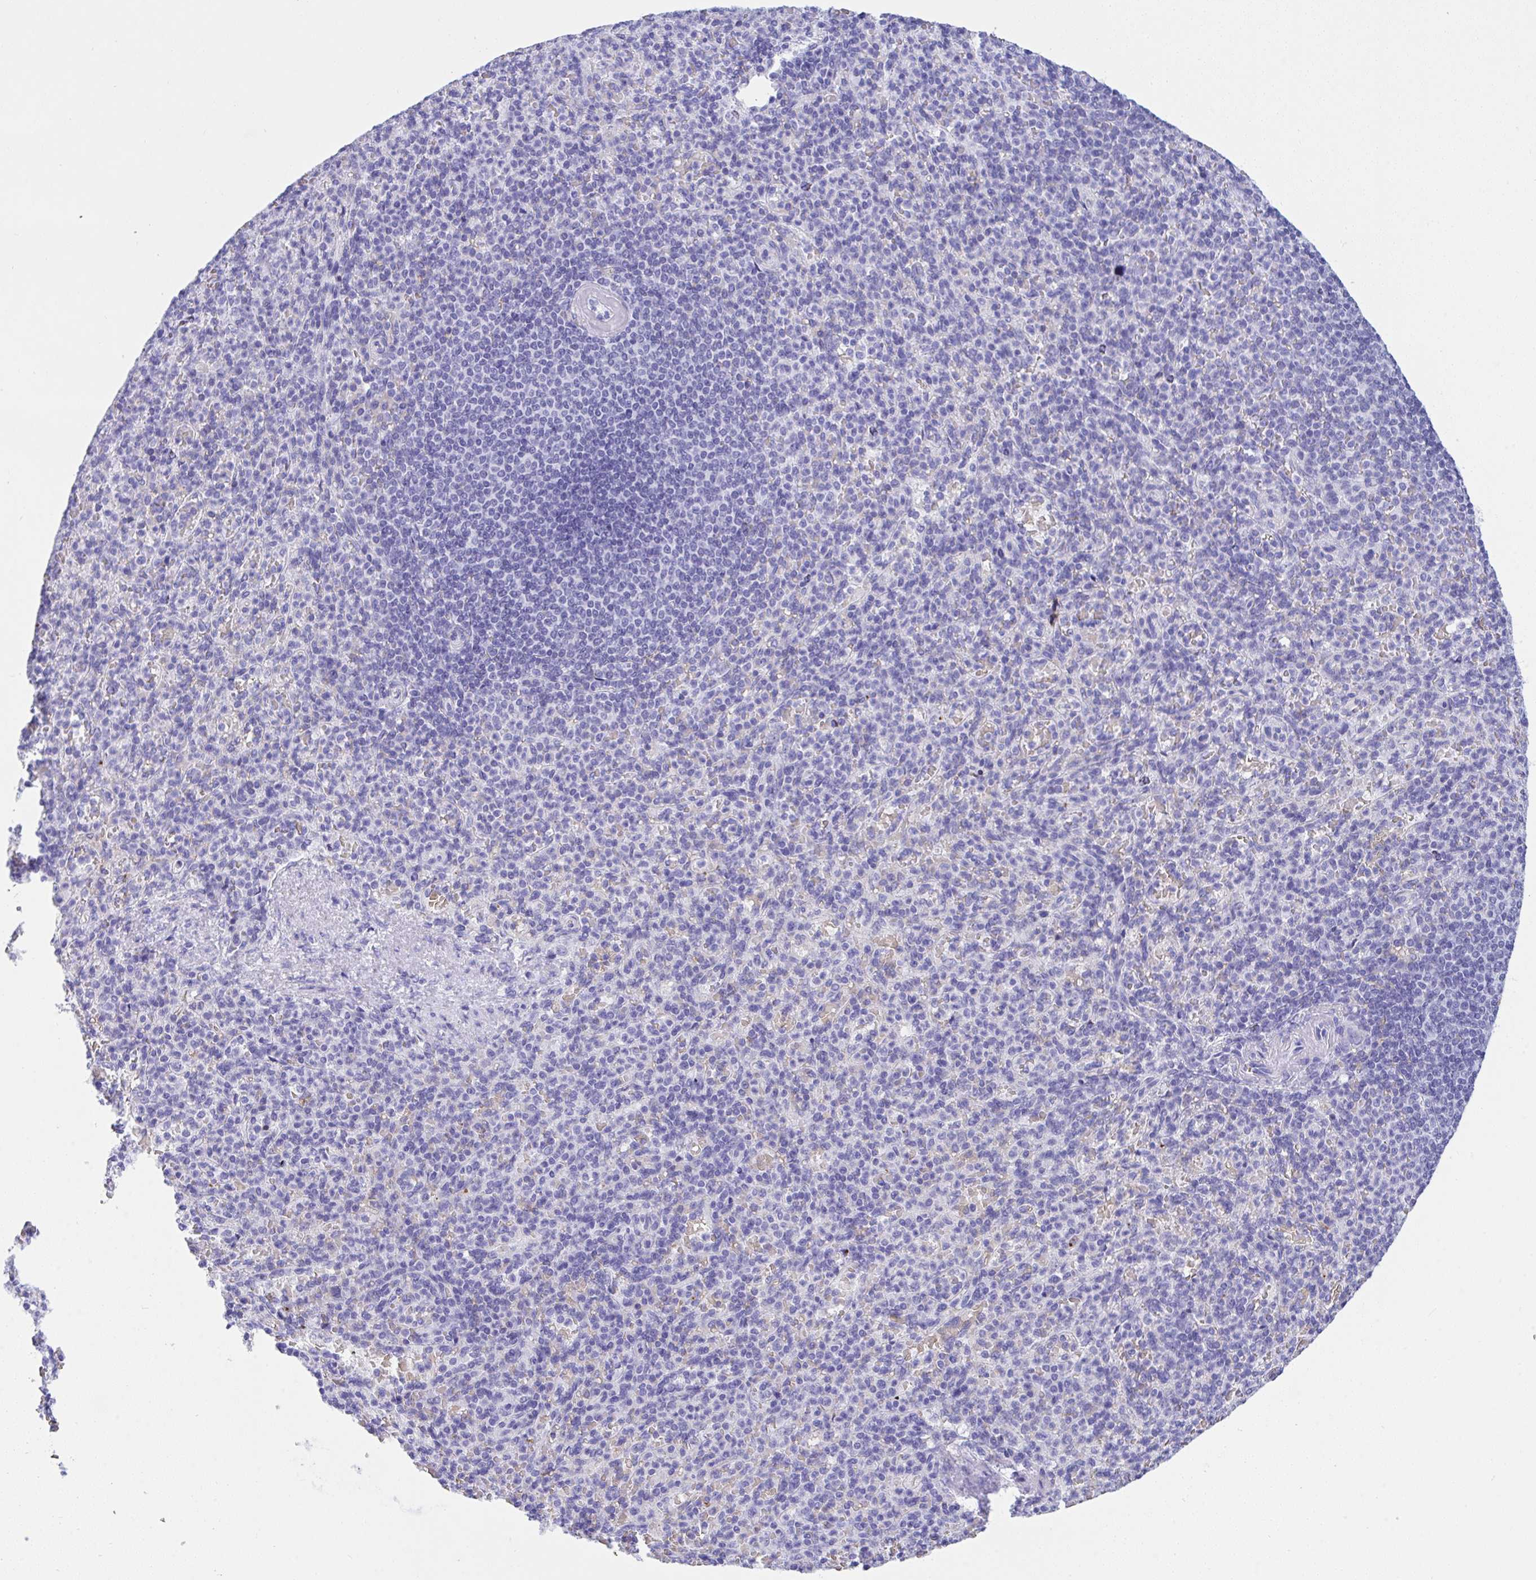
{"staining": {"intensity": "negative", "quantity": "none", "location": "none"}, "tissue": "spleen", "cell_type": "Cells in red pulp", "image_type": "normal", "snomed": [{"axis": "morphology", "description": "Normal tissue, NOS"}, {"axis": "topography", "description": "Spleen"}], "caption": "DAB immunohistochemical staining of unremarkable spleen demonstrates no significant staining in cells in red pulp.", "gene": "ANK1", "patient": {"sex": "female", "age": 74}}